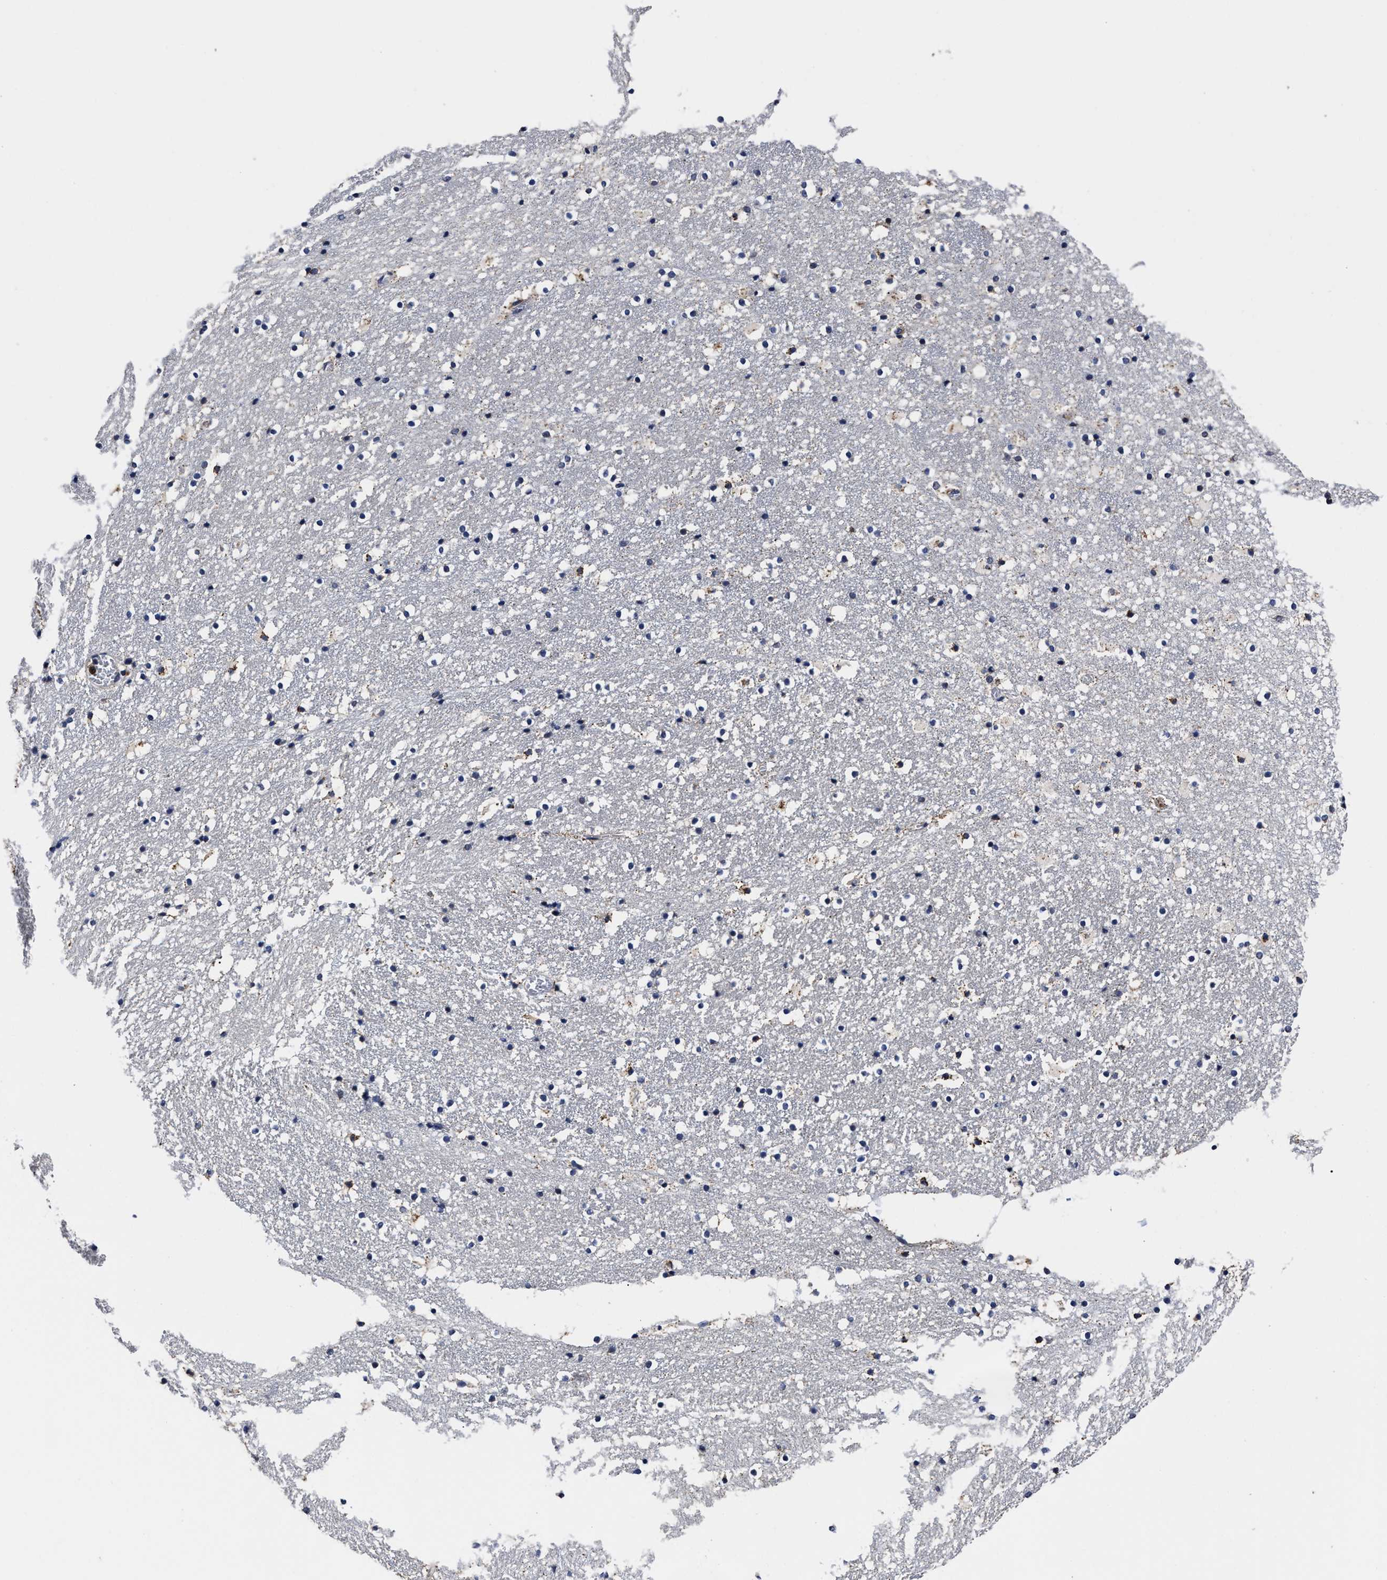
{"staining": {"intensity": "weak", "quantity": "<25%", "location": "cytoplasmic/membranous"}, "tissue": "caudate", "cell_type": "Glial cells", "image_type": "normal", "snomed": [{"axis": "morphology", "description": "Normal tissue, NOS"}, {"axis": "topography", "description": "Lateral ventricle wall"}], "caption": "IHC of unremarkable human caudate exhibits no staining in glial cells. Nuclei are stained in blue.", "gene": "SOCS5", "patient": {"sex": "male", "age": 45}}